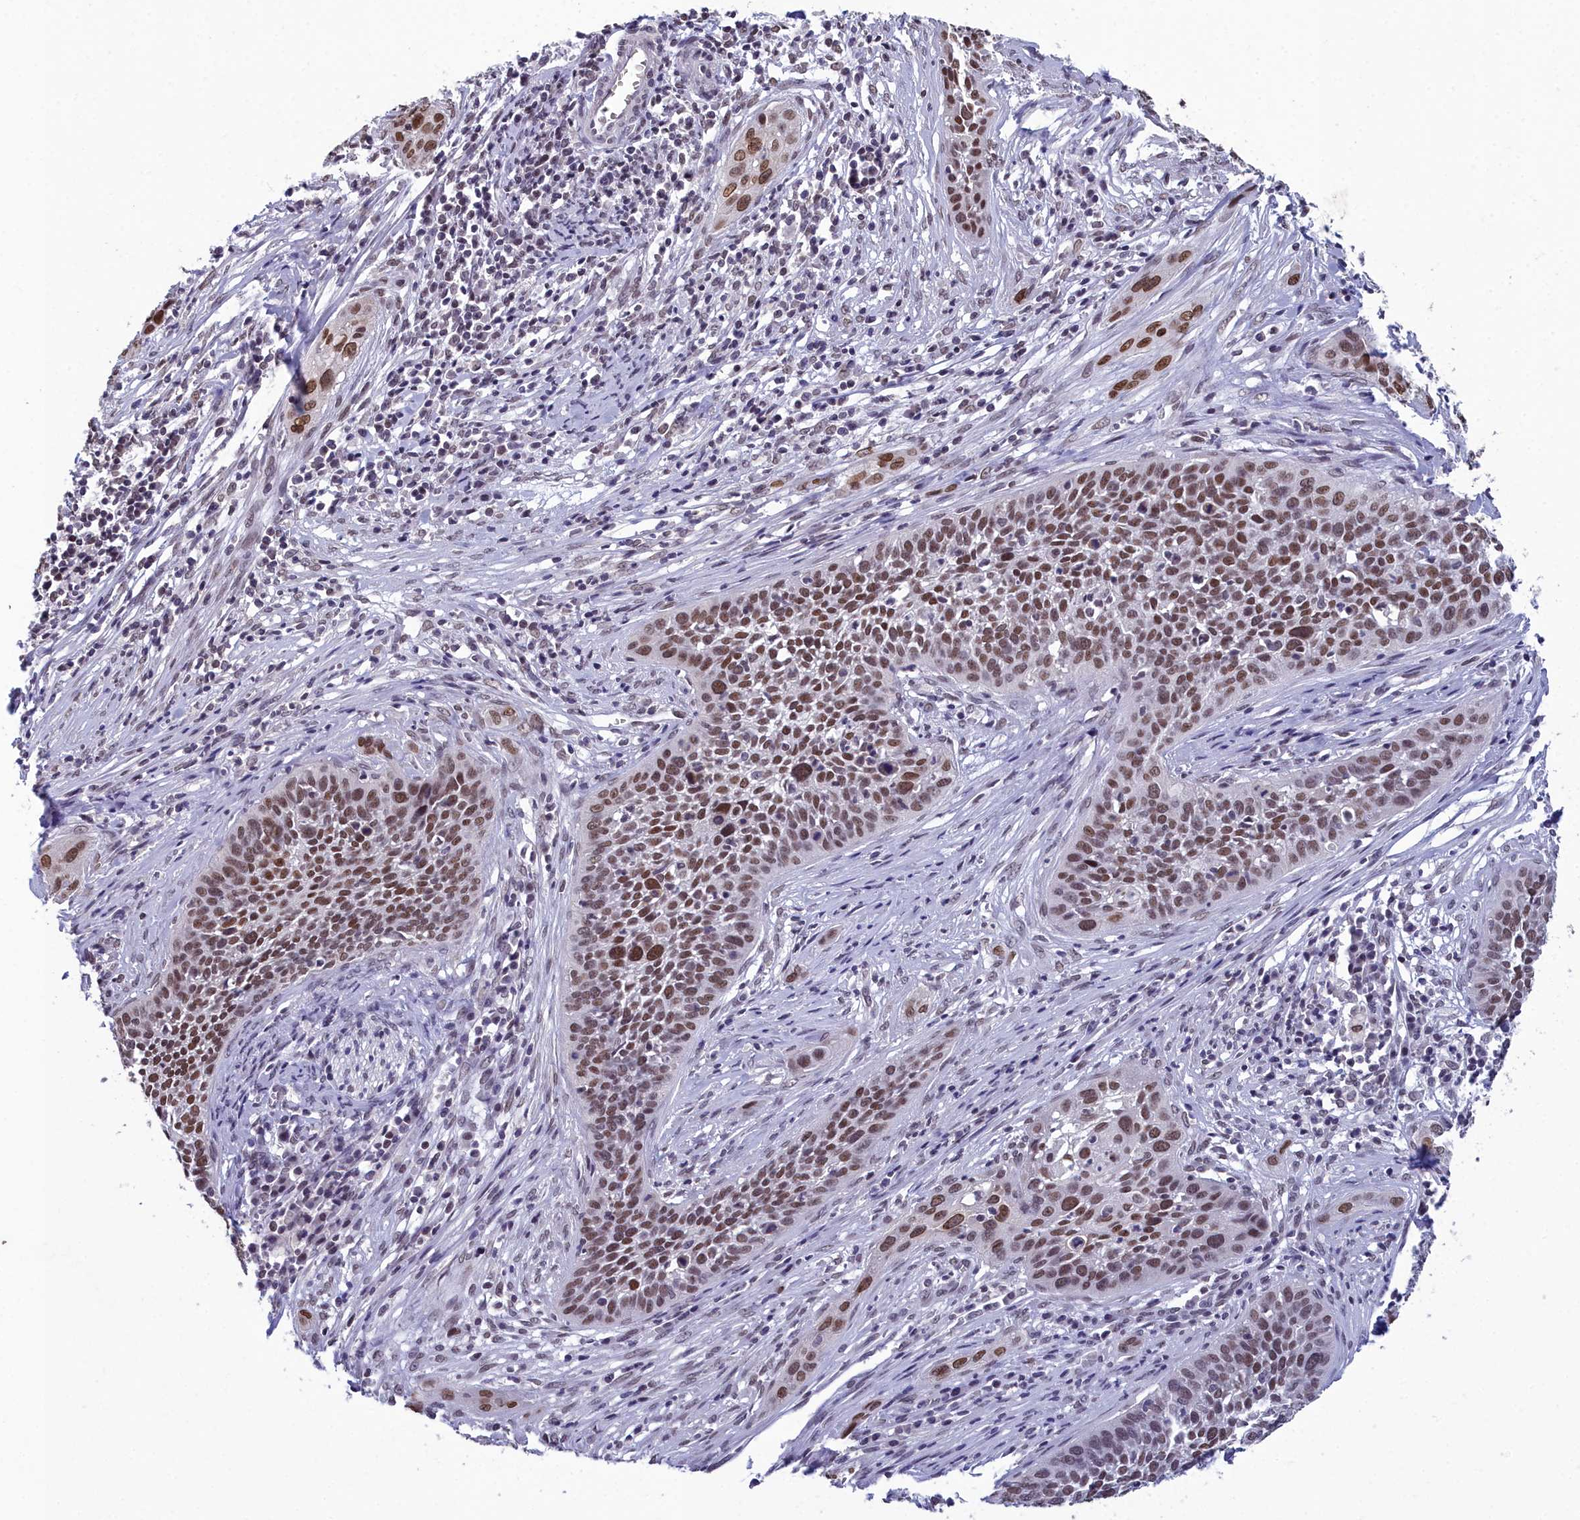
{"staining": {"intensity": "moderate", "quantity": ">75%", "location": "nuclear"}, "tissue": "cervical cancer", "cell_type": "Tumor cells", "image_type": "cancer", "snomed": [{"axis": "morphology", "description": "Squamous cell carcinoma, NOS"}, {"axis": "topography", "description": "Cervix"}], "caption": "IHC photomicrograph of neoplastic tissue: human squamous cell carcinoma (cervical) stained using immunohistochemistry shows medium levels of moderate protein expression localized specifically in the nuclear of tumor cells, appearing as a nuclear brown color.", "gene": "CCDC97", "patient": {"sex": "female", "age": 34}}